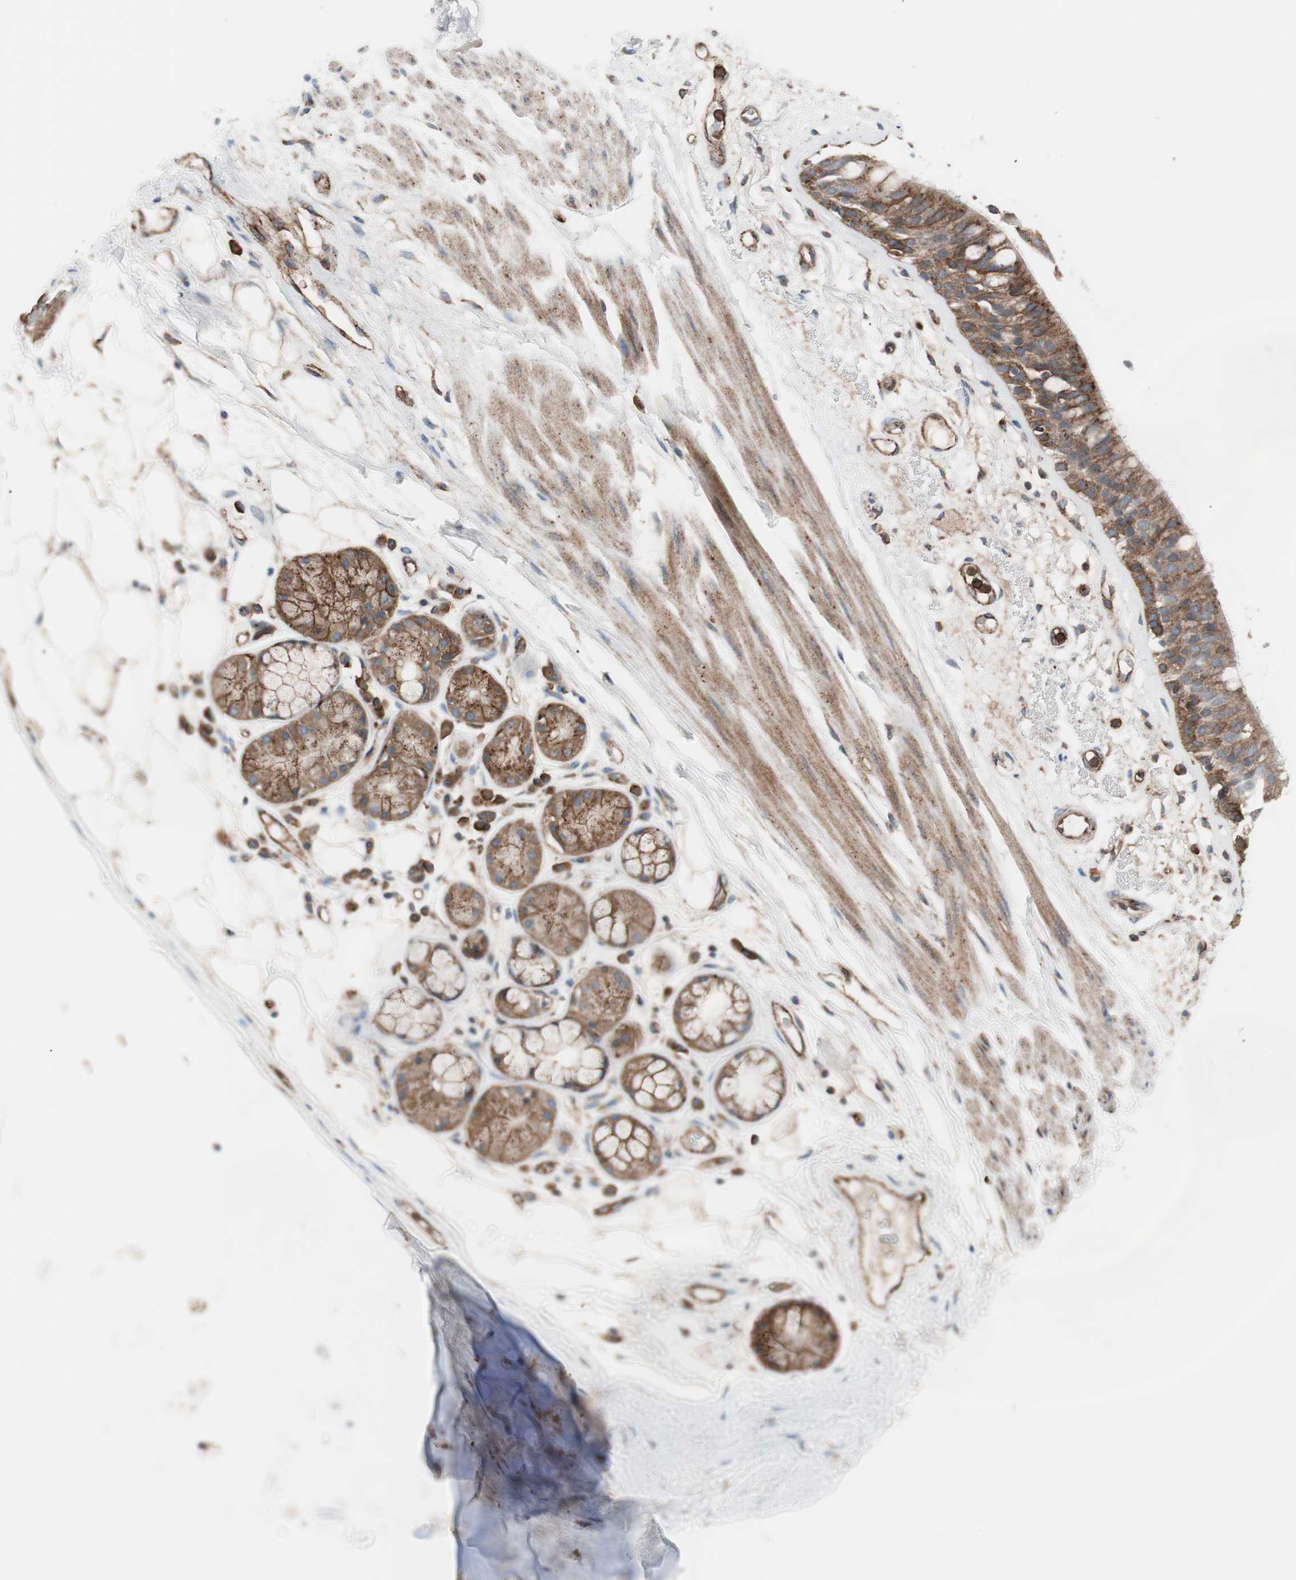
{"staining": {"intensity": "strong", "quantity": ">75%", "location": "cytoplasmic/membranous"}, "tissue": "bronchus", "cell_type": "Respiratory epithelial cells", "image_type": "normal", "snomed": [{"axis": "morphology", "description": "Normal tissue, NOS"}, {"axis": "topography", "description": "Bronchus"}], "caption": "Brown immunohistochemical staining in normal bronchus shows strong cytoplasmic/membranous staining in approximately >75% of respiratory epithelial cells.", "gene": "FLOT2", "patient": {"sex": "male", "age": 66}}